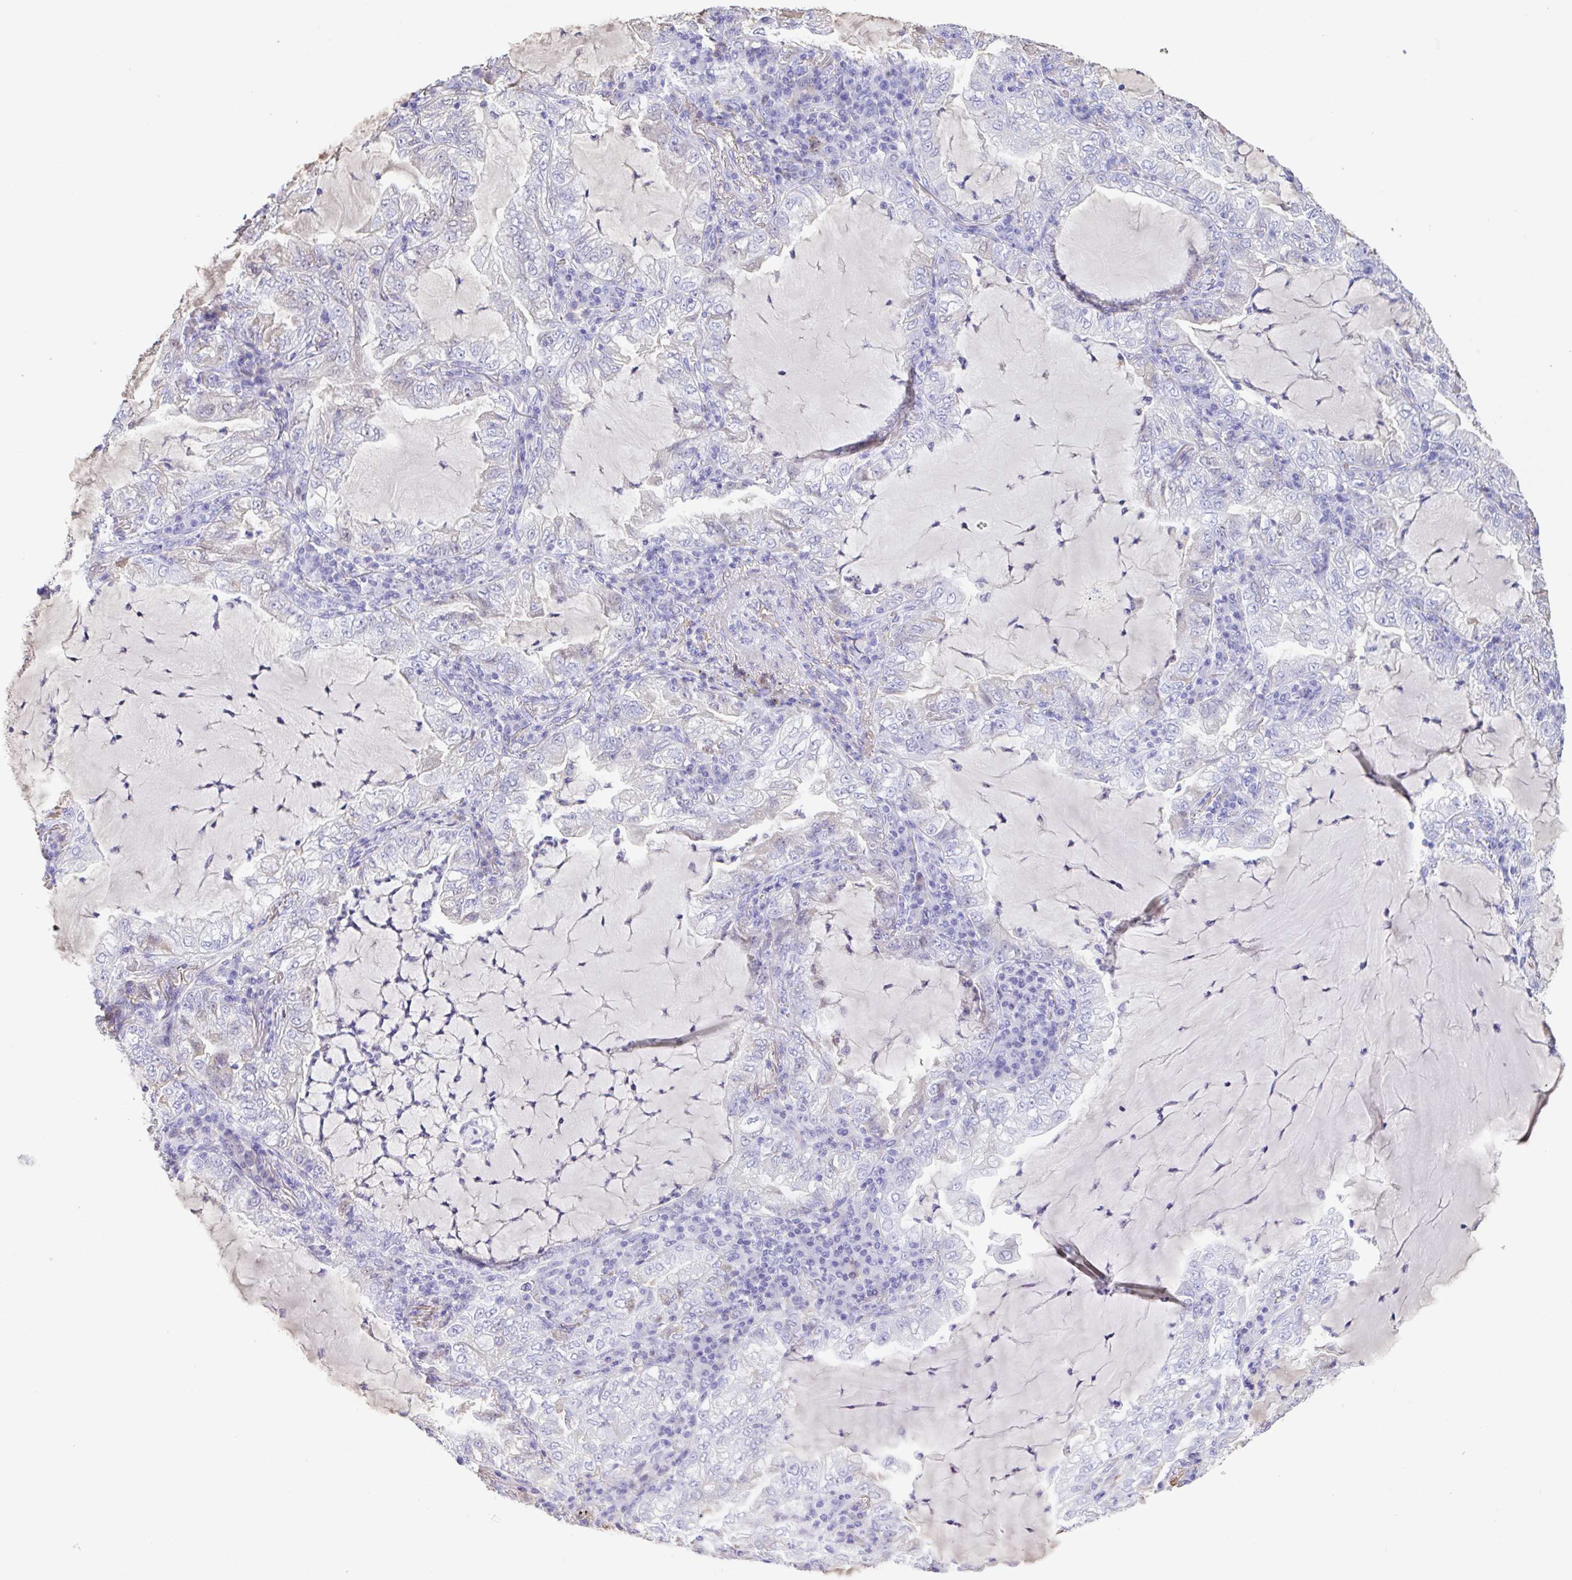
{"staining": {"intensity": "negative", "quantity": "none", "location": "none"}, "tissue": "lung cancer", "cell_type": "Tumor cells", "image_type": "cancer", "snomed": [{"axis": "morphology", "description": "Adenocarcinoma, NOS"}, {"axis": "topography", "description": "Lung"}], "caption": "An image of human lung adenocarcinoma is negative for staining in tumor cells.", "gene": "HOXC12", "patient": {"sex": "female", "age": 73}}